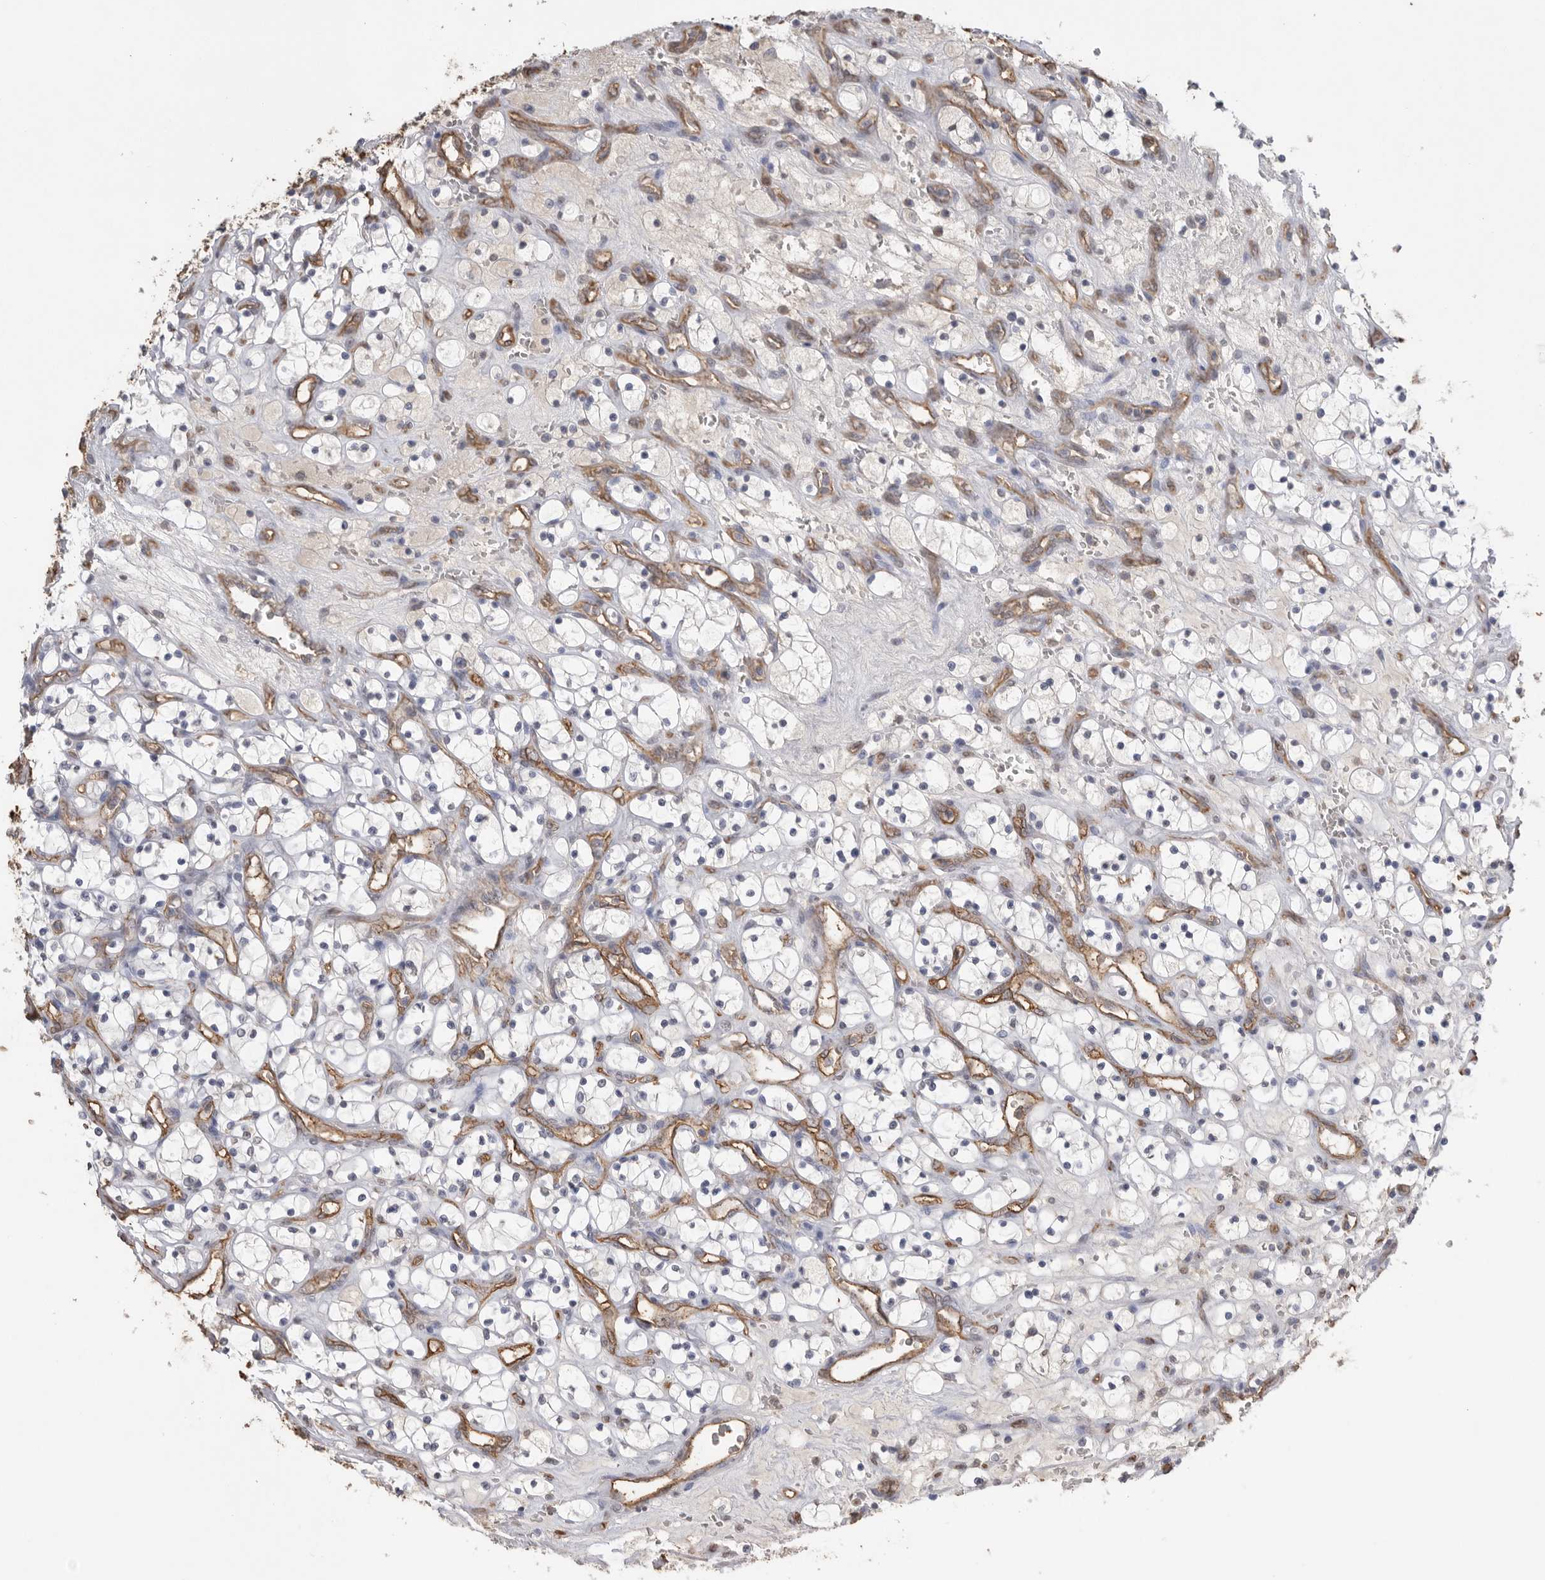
{"staining": {"intensity": "negative", "quantity": "none", "location": "none"}, "tissue": "renal cancer", "cell_type": "Tumor cells", "image_type": "cancer", "snomed": [{"axis": "morphology", "description": "Adenocarcinoma, NOS"}, {"axis": "topography", "description": "Kidney"}], "caption": "Image shows no protein staining in tumor cells of renal cancer tissue.", "gene": "IL27", "patient": {"sex": "female", "age": 69}}